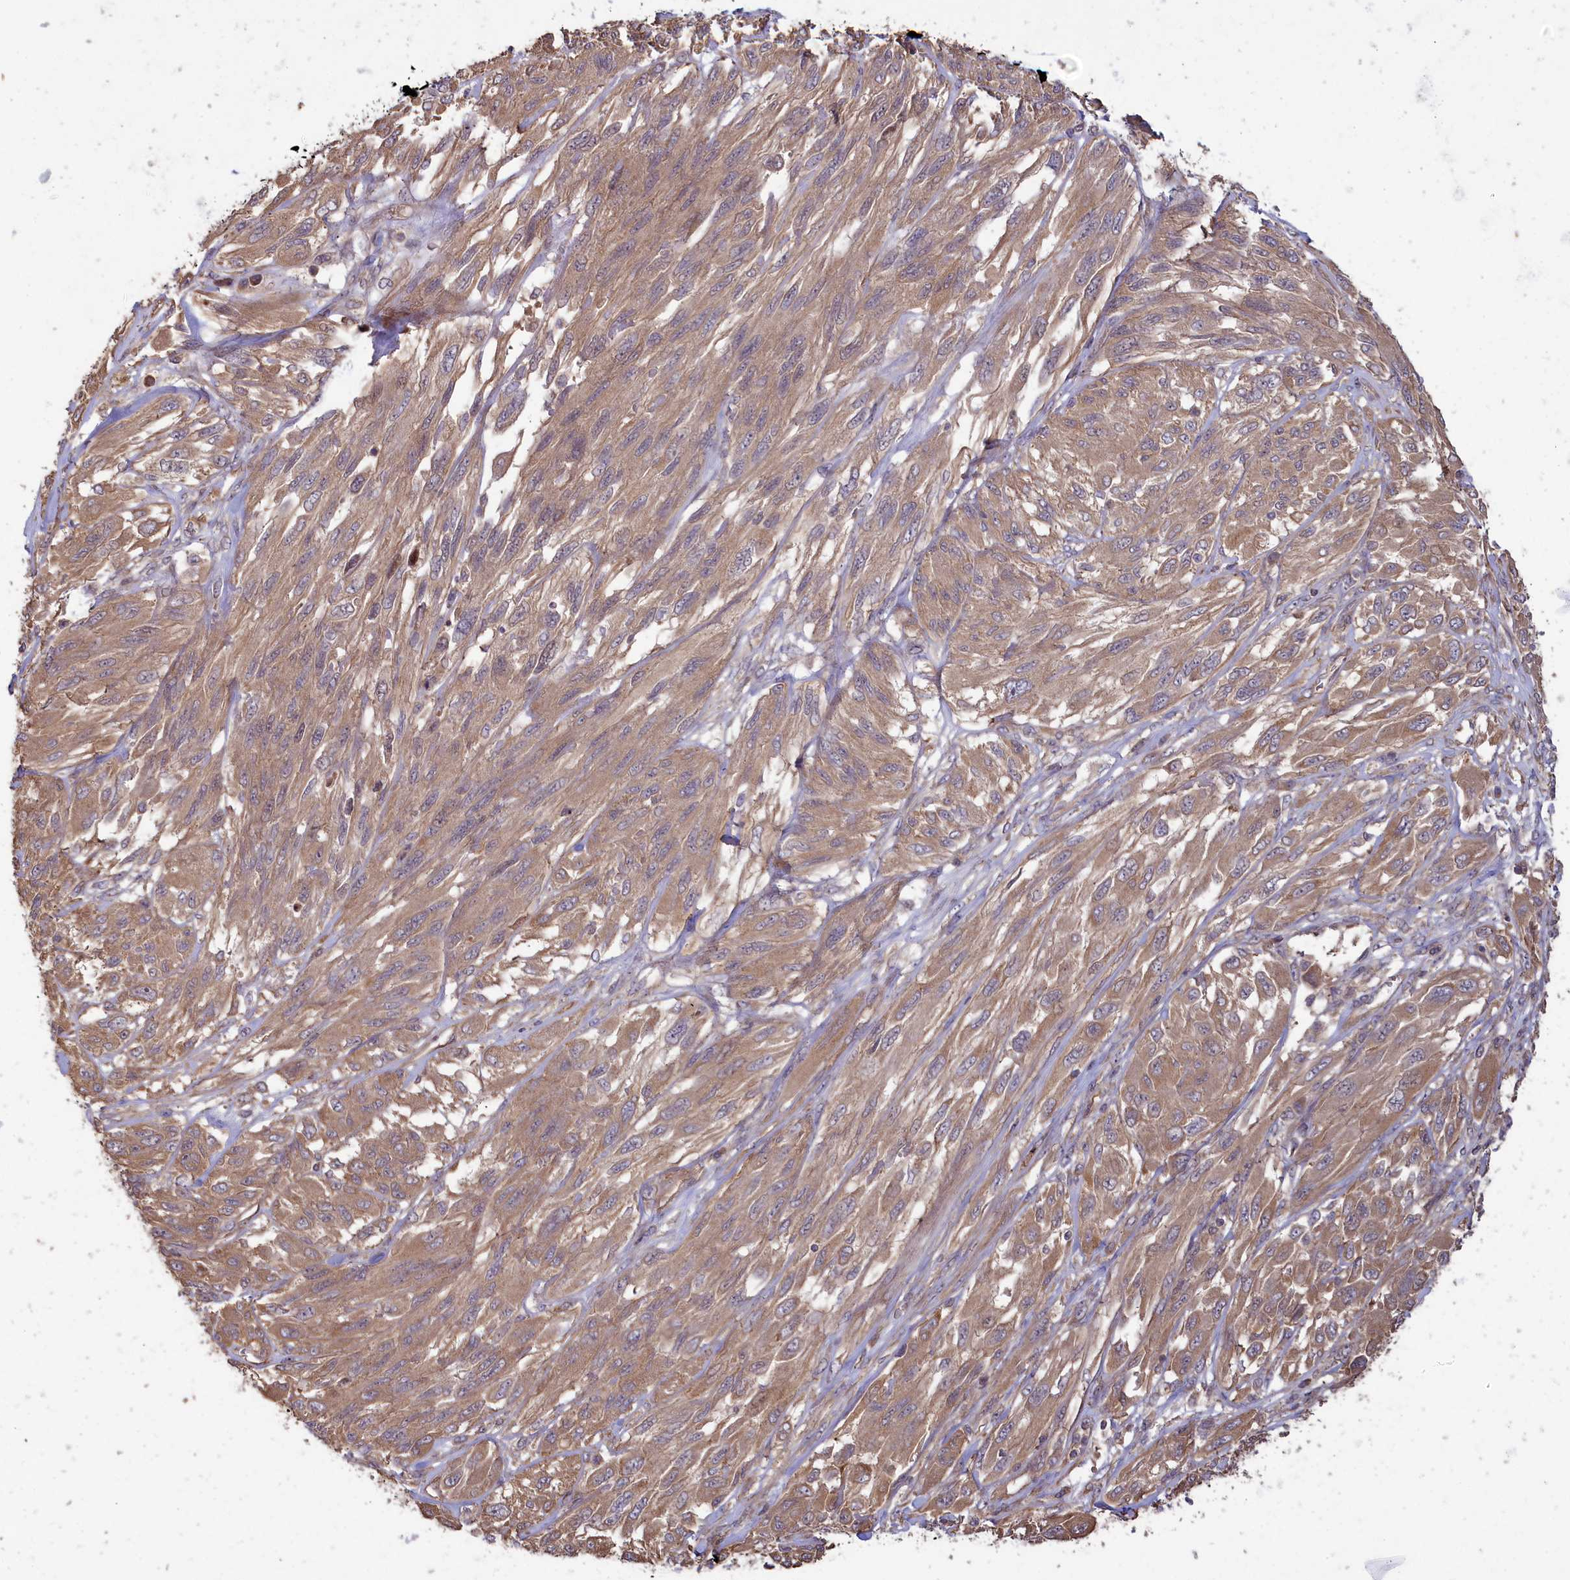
{"staining": {"intensity": "weak", "quantity": ">75%", "location": "cytoplasmic/membranous"}, "tissue": "melanoma", "cell_type": "Tumor cells", "image_type": "cancer", "snomed": [{"axis": "morphology", "description": "Malignant melanoma, NOS"}, {"axis": "topography", "description": "Skin"}], "caption": "Tumor cells reveal low levels of weak cytoplasmic/membranous expression in approximately >75% of cells in malignant melanoma.", "gene": "CIAO2B", "patient": {"sex": "female", "age": 91}}